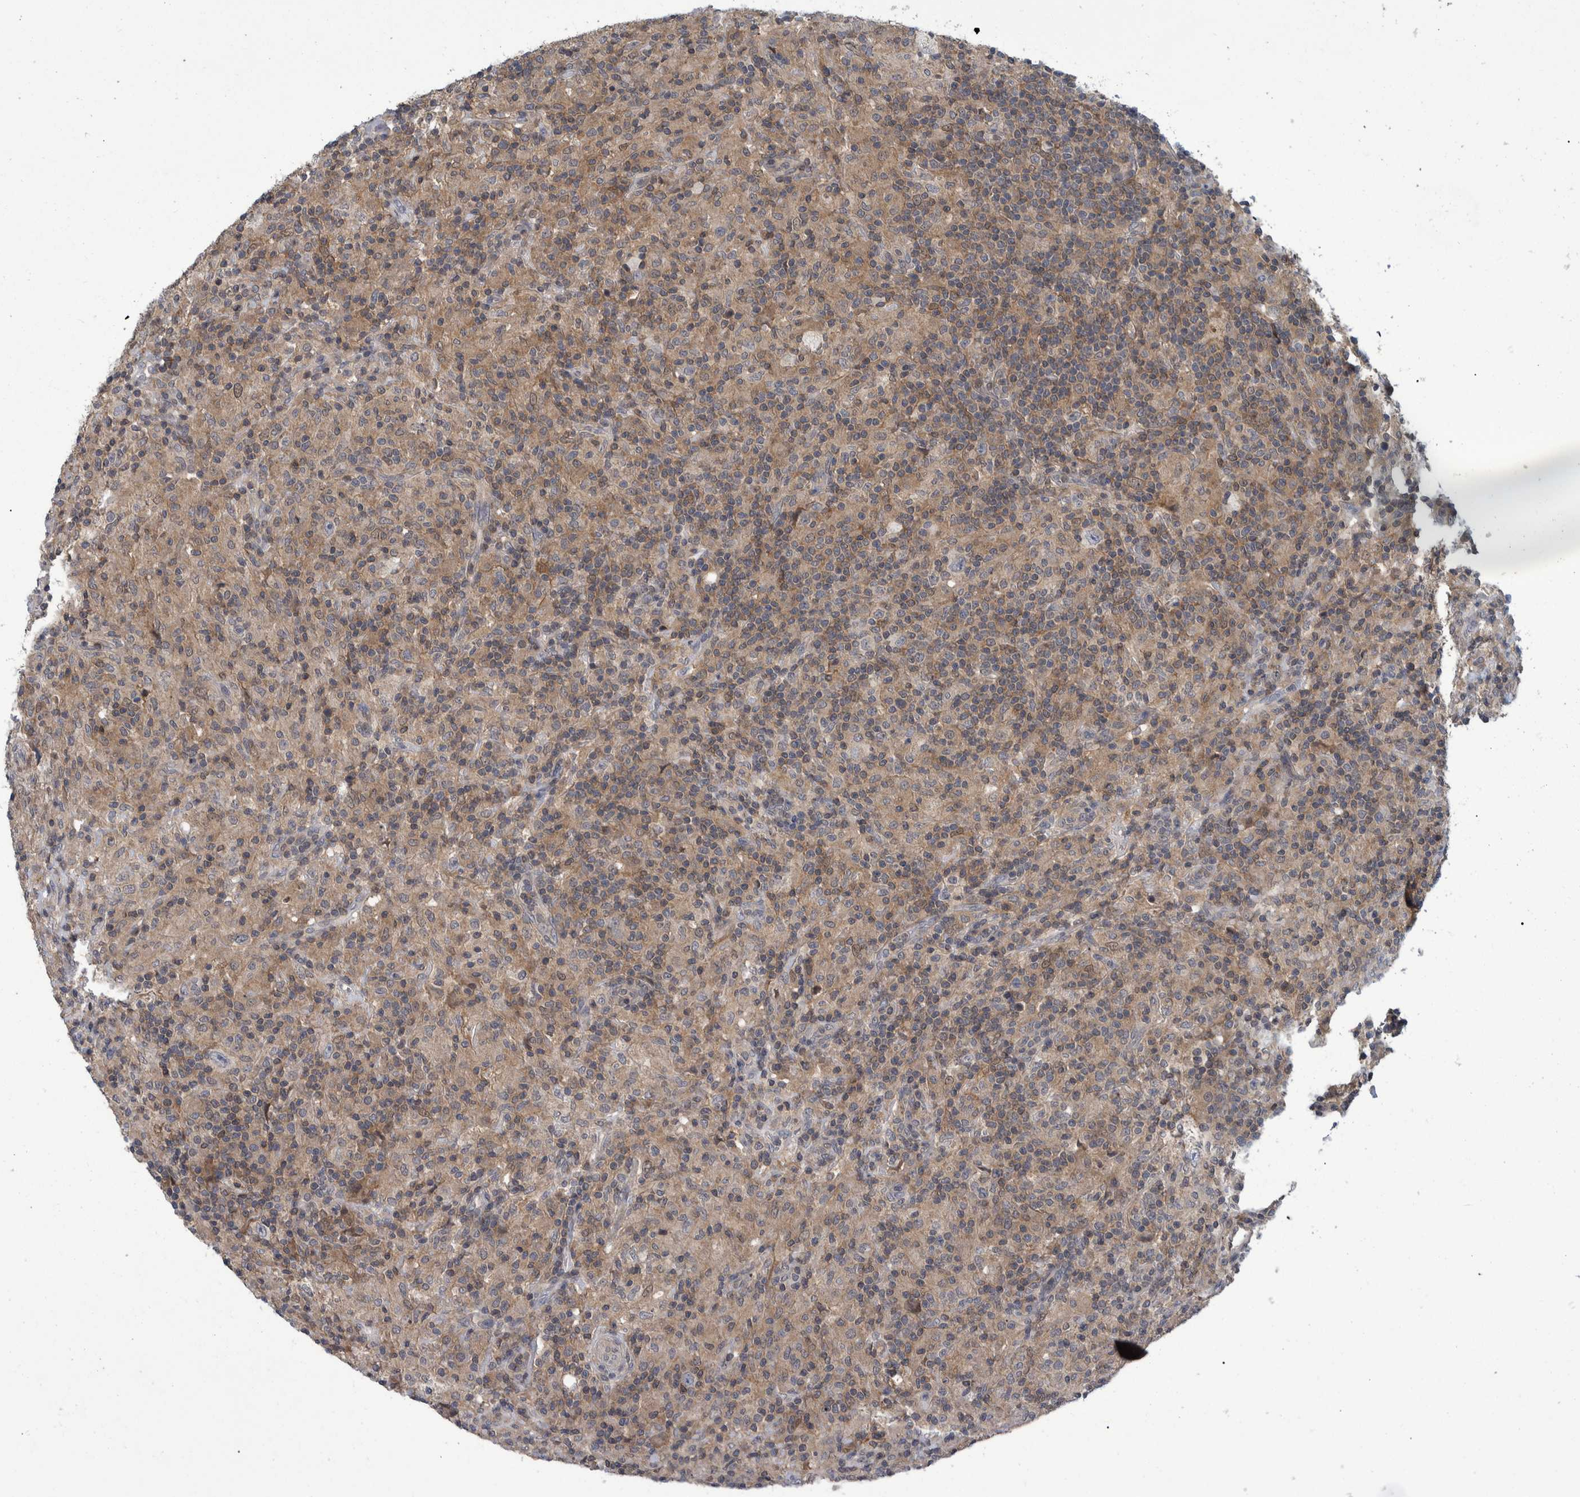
{"staining": {"intensity": "negative", "quantity": "none", "location": "none"}, "tissue": "lymphoma", "cell_type": "Tumor cells", "image_type": "cancer", "snomed": [{"axis": "morphology", "description": "Hodgkin's disease, NOS"}, {"axis": "topography", "description": "Lymph node"}], "caption": "Tumor cells are negative for brown protein staining in Hodgkin's disease.", "gene": "PCYT2", "patient": {"sex": "male", "age": 70}}